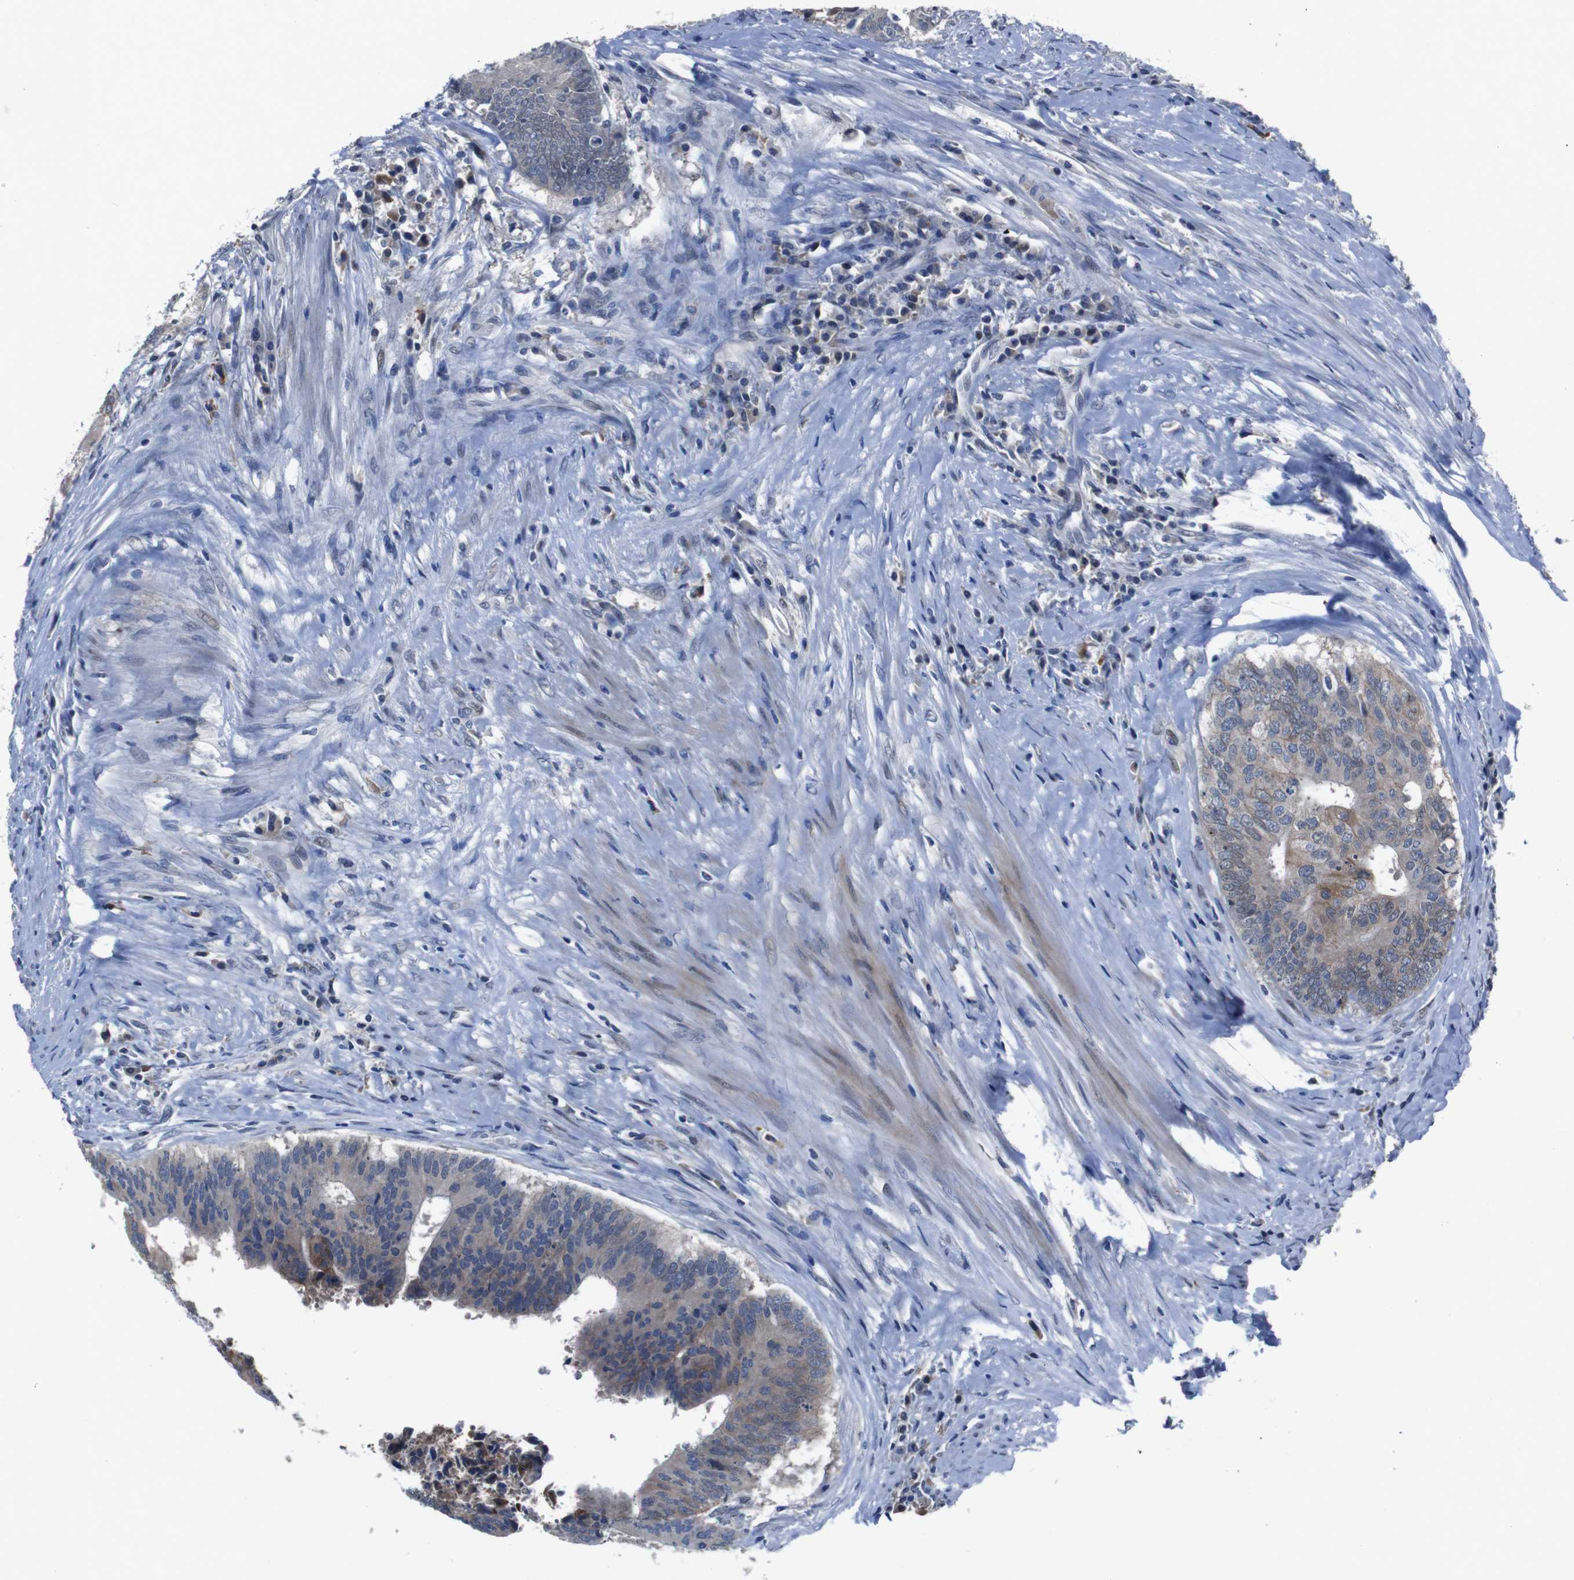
{"staining": {"intensity": "moderate", "quantity": "25%-75%", "location": "cytoplasmic/membranous"}, "tissue": "colorectal cancer", "cell_type": "Tumor cells", "image_type": "cancer", "snomed": [{"axis": "morphology", "description": "Adenocarcinoma, NOS"}, {"axis": "topography", "description": "Rectum"}], "caption": "Immunohistochemical staining of human colorectal cancer (adenocarcinoma) demonstrates medium levels of moderate cytoplasmic/membranous positivity in about 25%-75% of tumor cells.", "gene": "SEMA4B", "patient": {"sex": "male", "age": 72}}